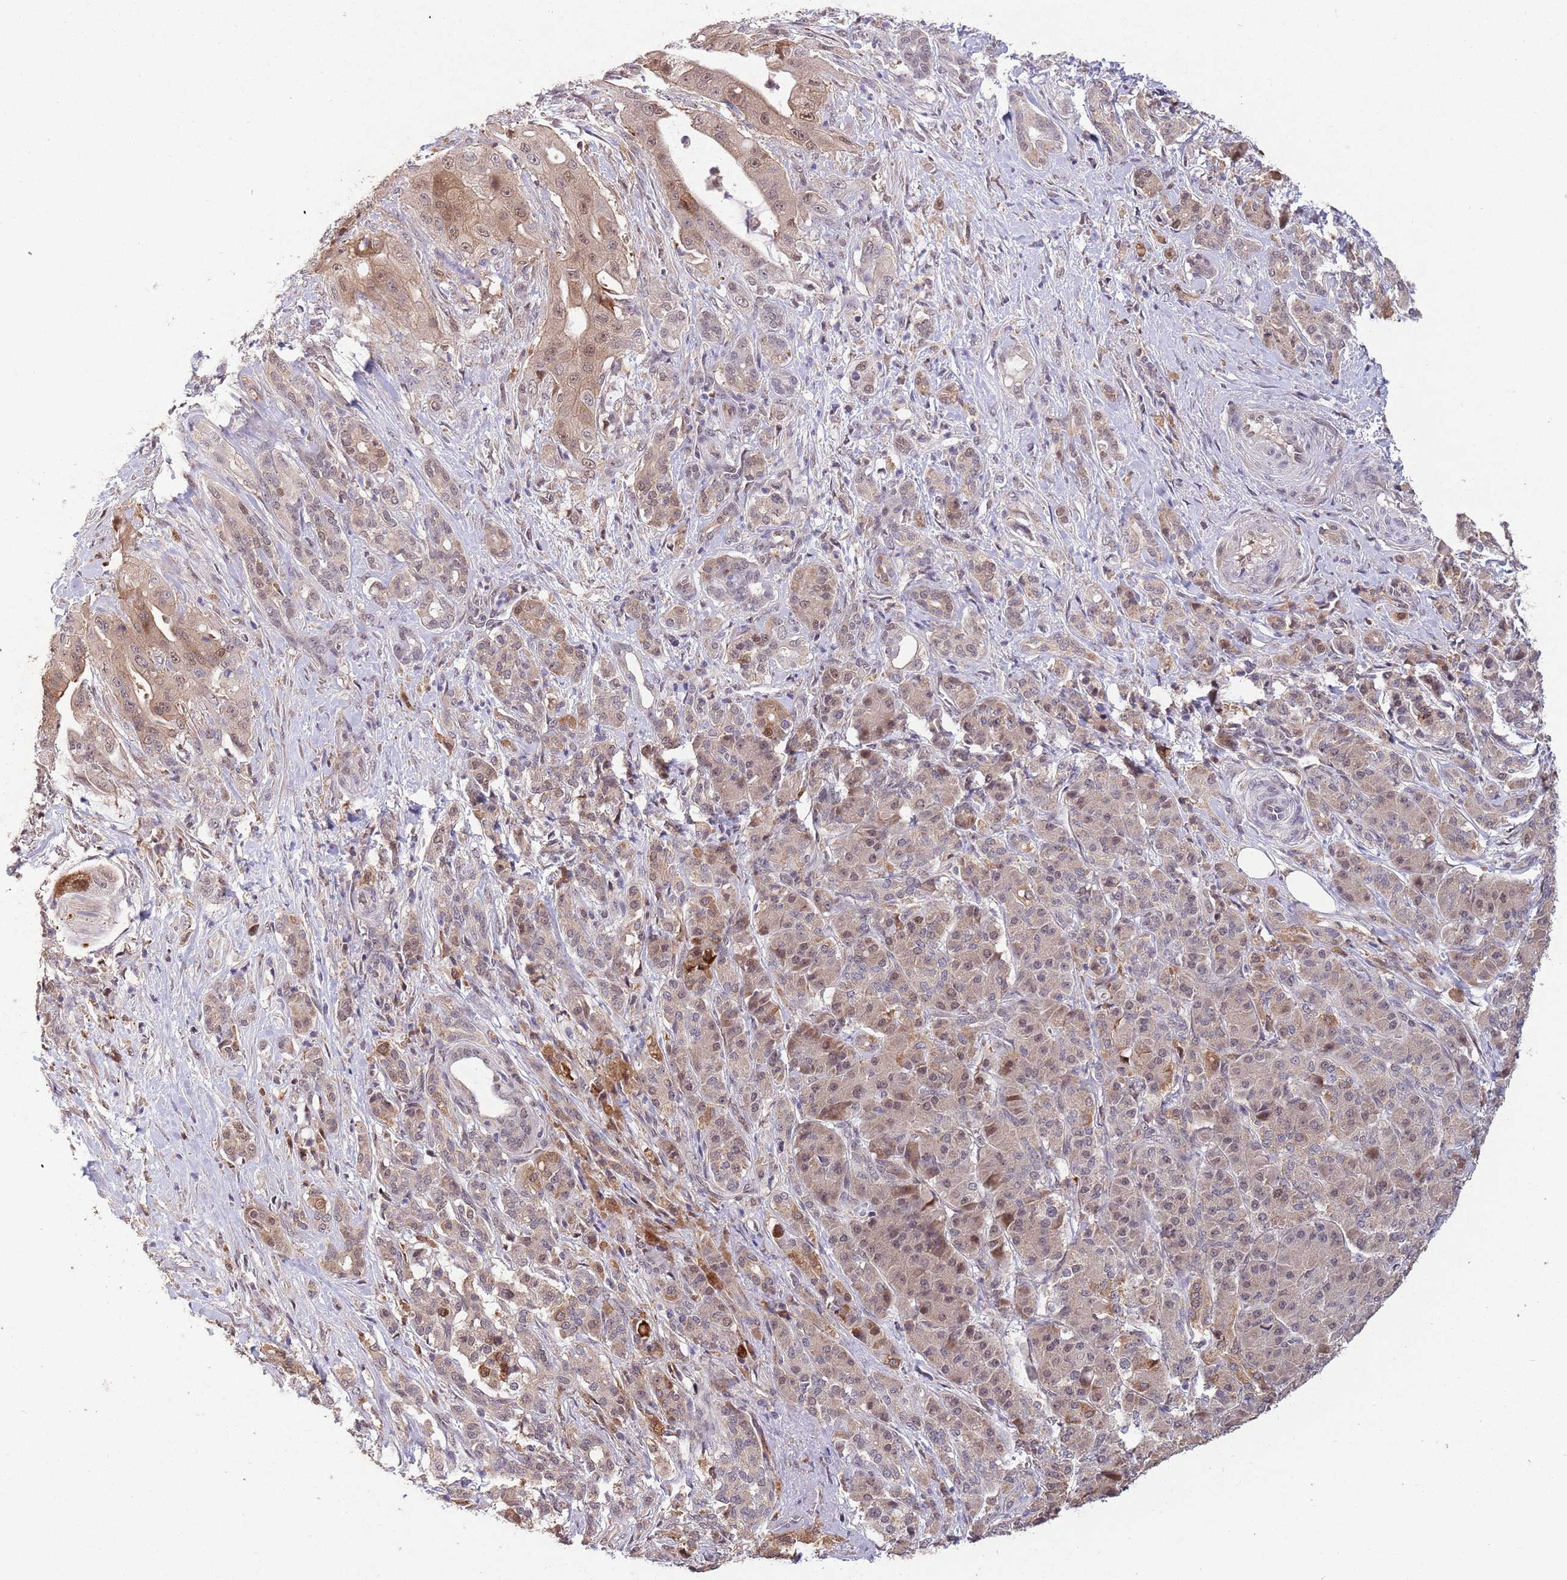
{"staining": {"intensity": "weak", "quantity": ">75%", "location": "cytoplasmic/membranous,nuclear"}, "tissue": "pancreatic cancer", "cell_type": "Tumor cells", "image_type": "cancer", "snomed": [{"axis": "morphology", "description": "Adenocarcinoma, NOS"}, {"axis": "topography", "description": "Pancreas"}], "caption": "Immunohistochemistry (DAB (3,3'-diaminobenzidine)) staining of human adenocarcinoma (pancreatic) displays weak cytoplasmic/membranous and nuclear protein expression in approximately >75% of tumor cells.", "gene": "ZNF639", "patient": {"sex": "male", "age": 57}}